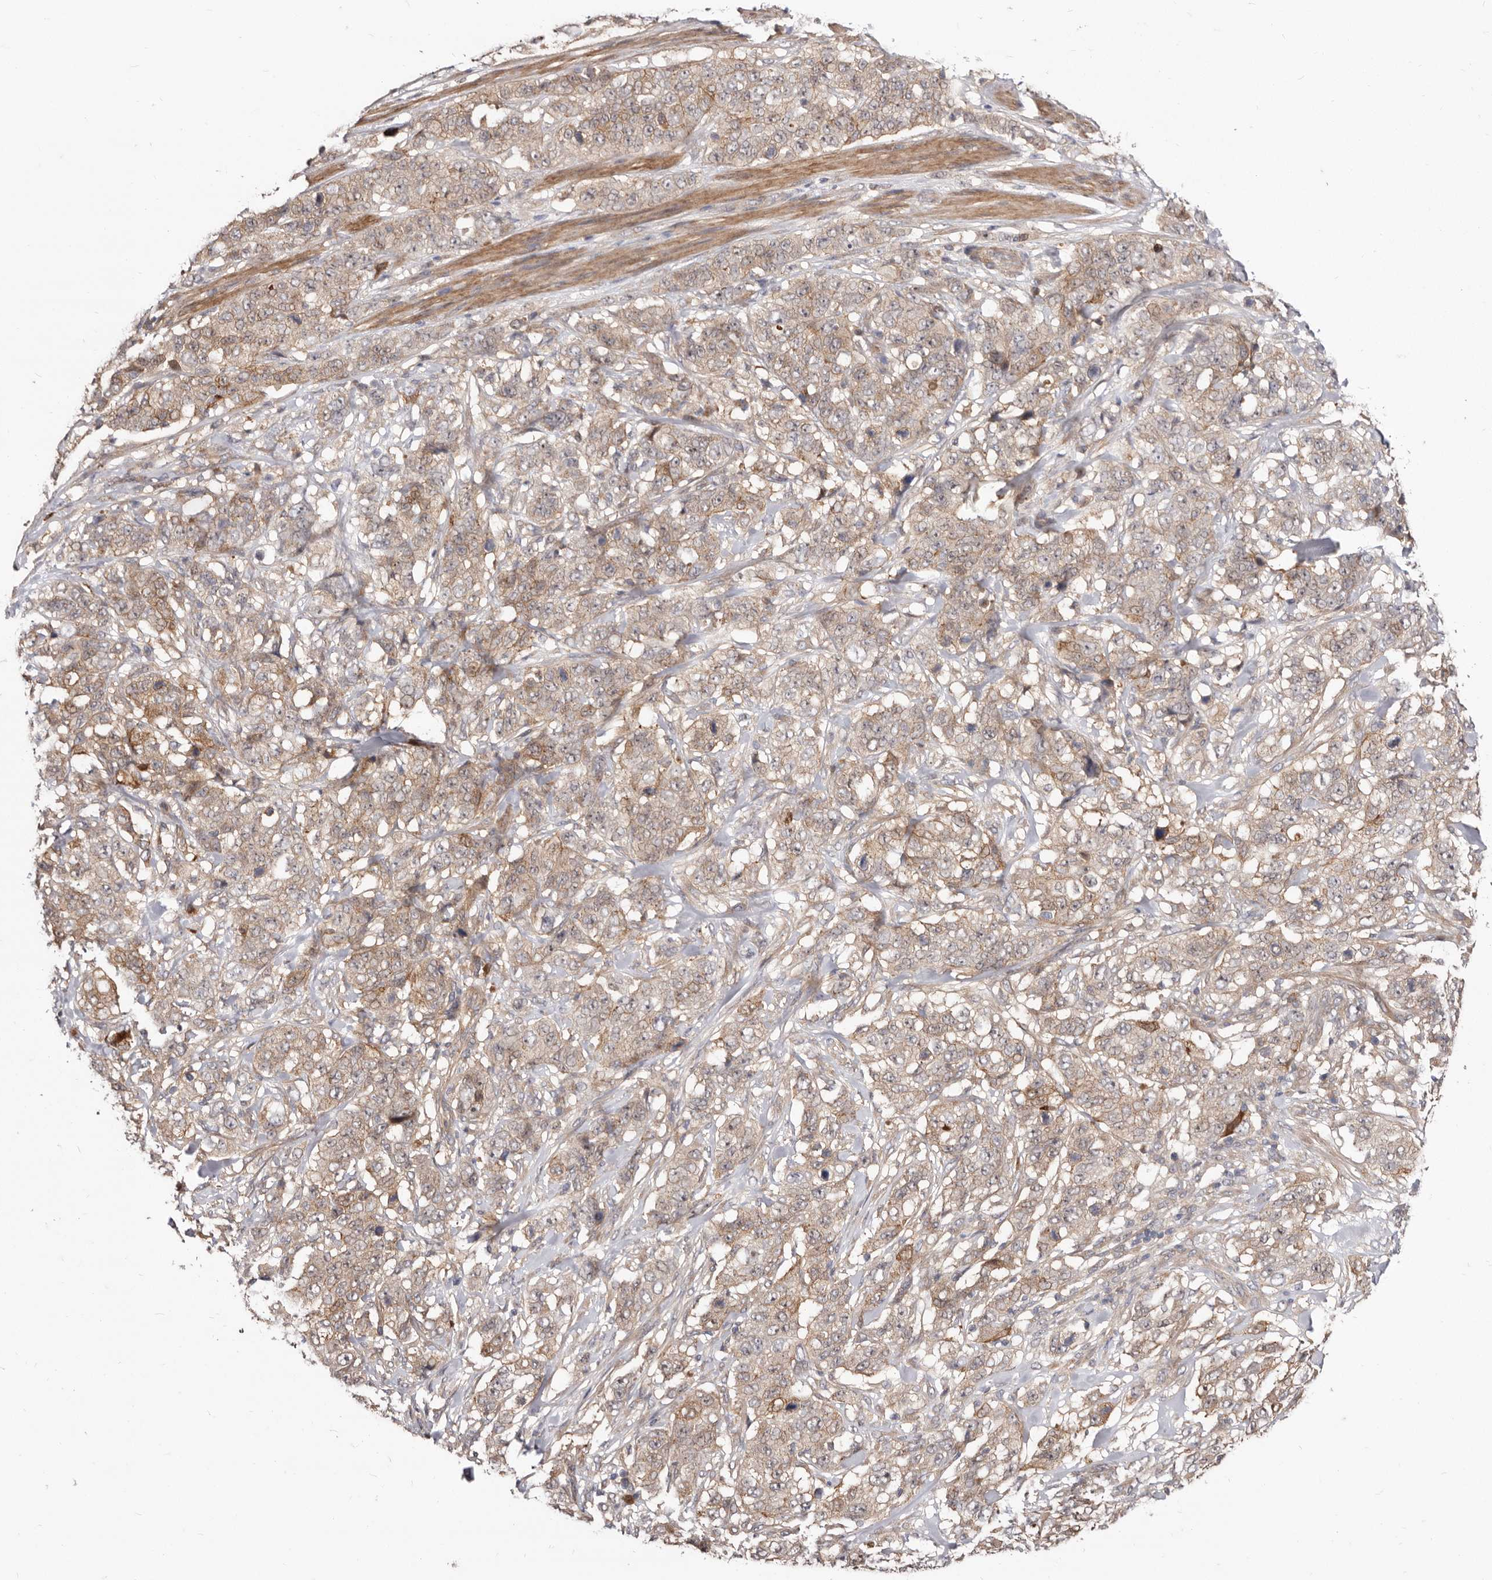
{"staining": {"intensity": "weak", "quantity": ">75%", "location": "cytoplasmic/membranous"}, "tissue": "stomach cancer", "cell_type": "Tumor cells", "image_type": "cancer", "snomed": [{"axis": "morphology", "description": "Adenocarcinoma, NOS"}, {"axis": "topography", "description": "Stomach"}], "caption": "Immunohistochemical staining of adenocarcinoma (stomach) demonstrates weak cytoplasmic/membranous protein positivity in about >75% of tumor cells.", "gene": "GPATCH4", "patient": {"sex": "male", "age": 48}}